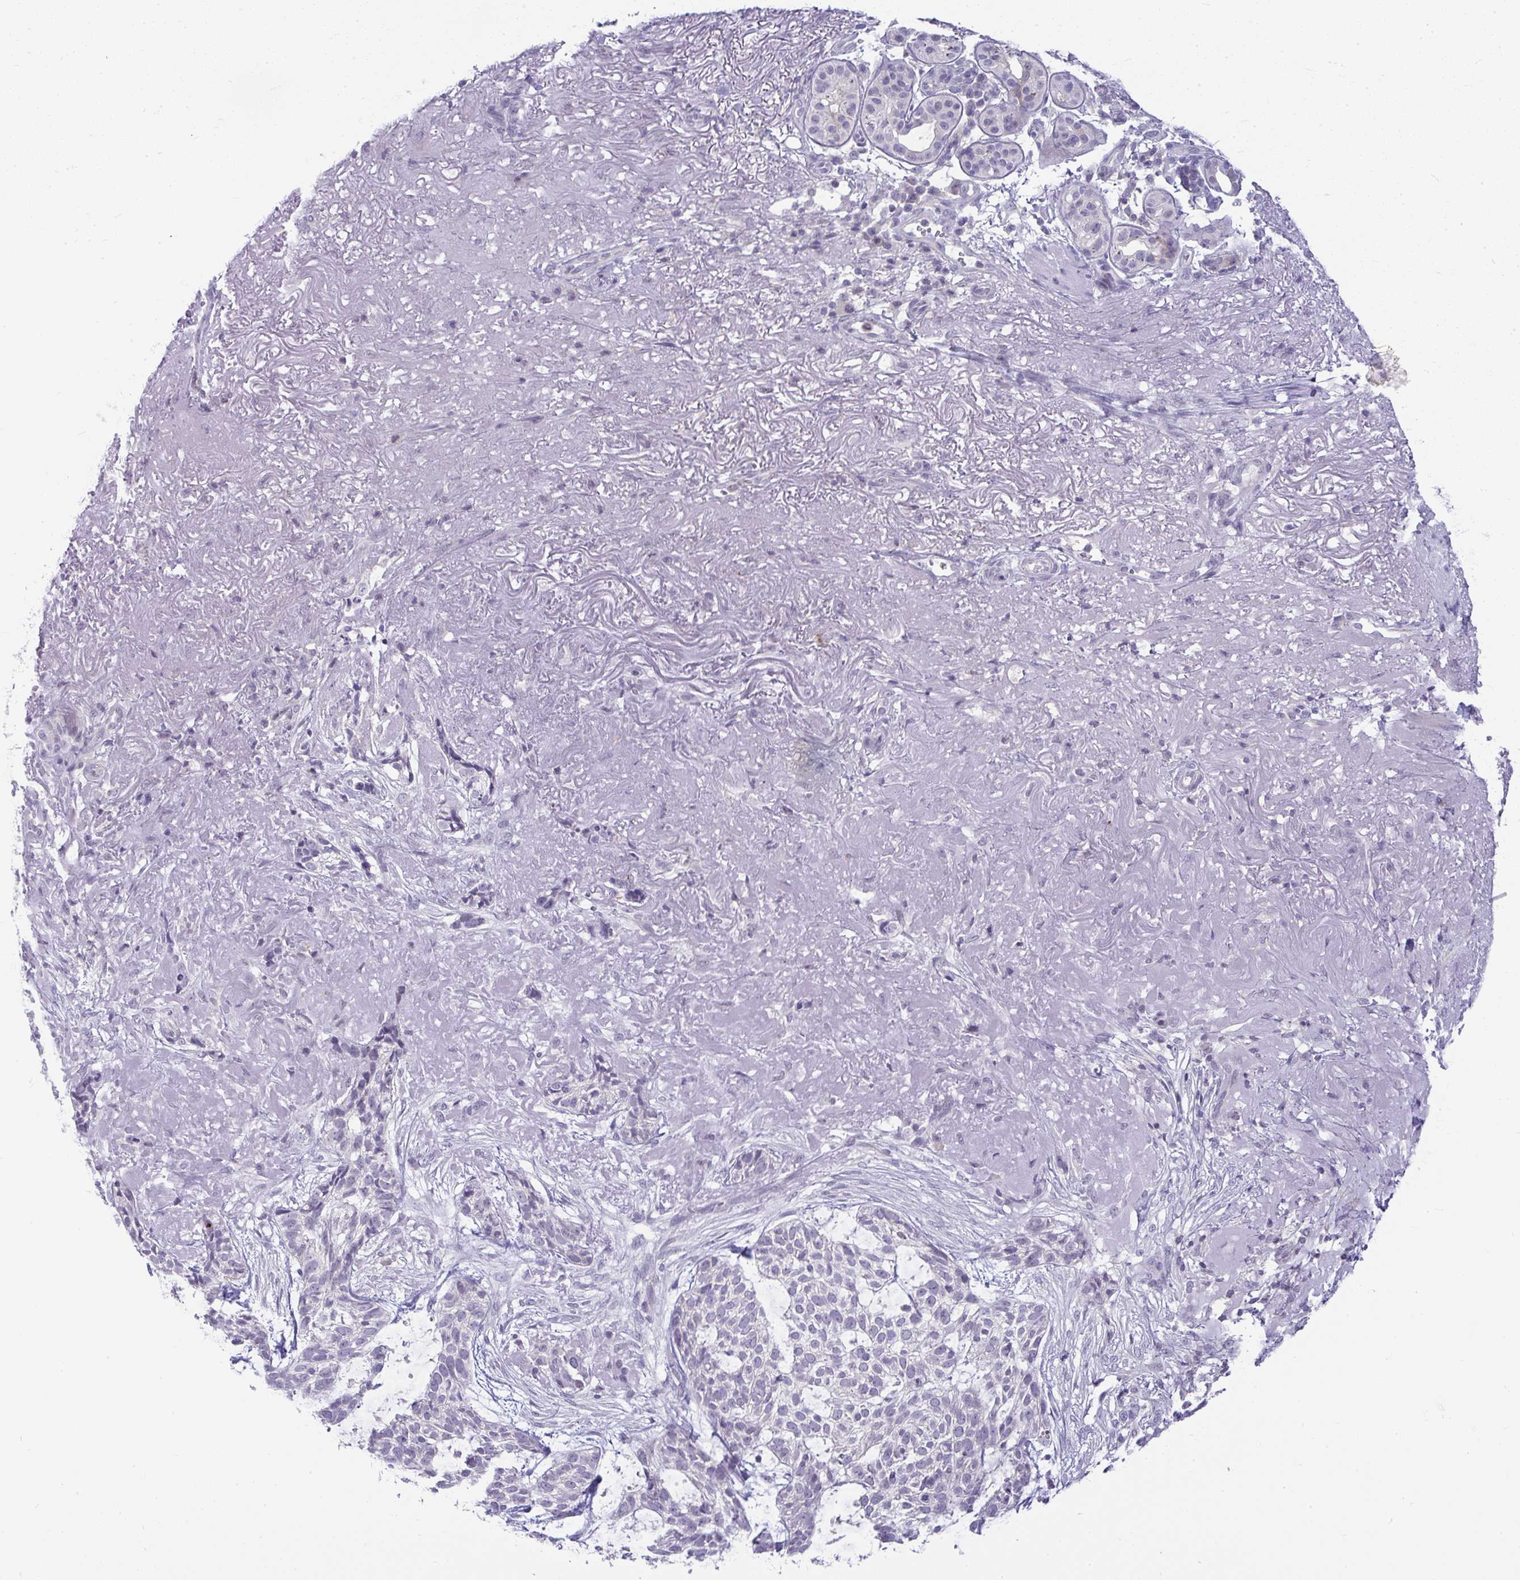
{"staining": {"intensity": "negative", "quantity": "none", "location": "none"}, "tissue": "skin cancer", "cell_type": "Tumor cells", "image_type": "cancer", "snomed": [{"axis": "morphology", "description": "Basal cell carcinoma"}, {"axis": "topography", "description": "Skin"}, {"axis": "topography", "description": "Skin of face"}], "caption": "Immunohistochemistry (IHC) histopathology image of neoplastic tissue: basal cell carcinoma (skin) stained with DAB (3,3'-diaminobenzidine) shows no significant protein staining in tumor cells.", "gene": "VPS4B", "patient": {"sex": "female", "age": 80}}